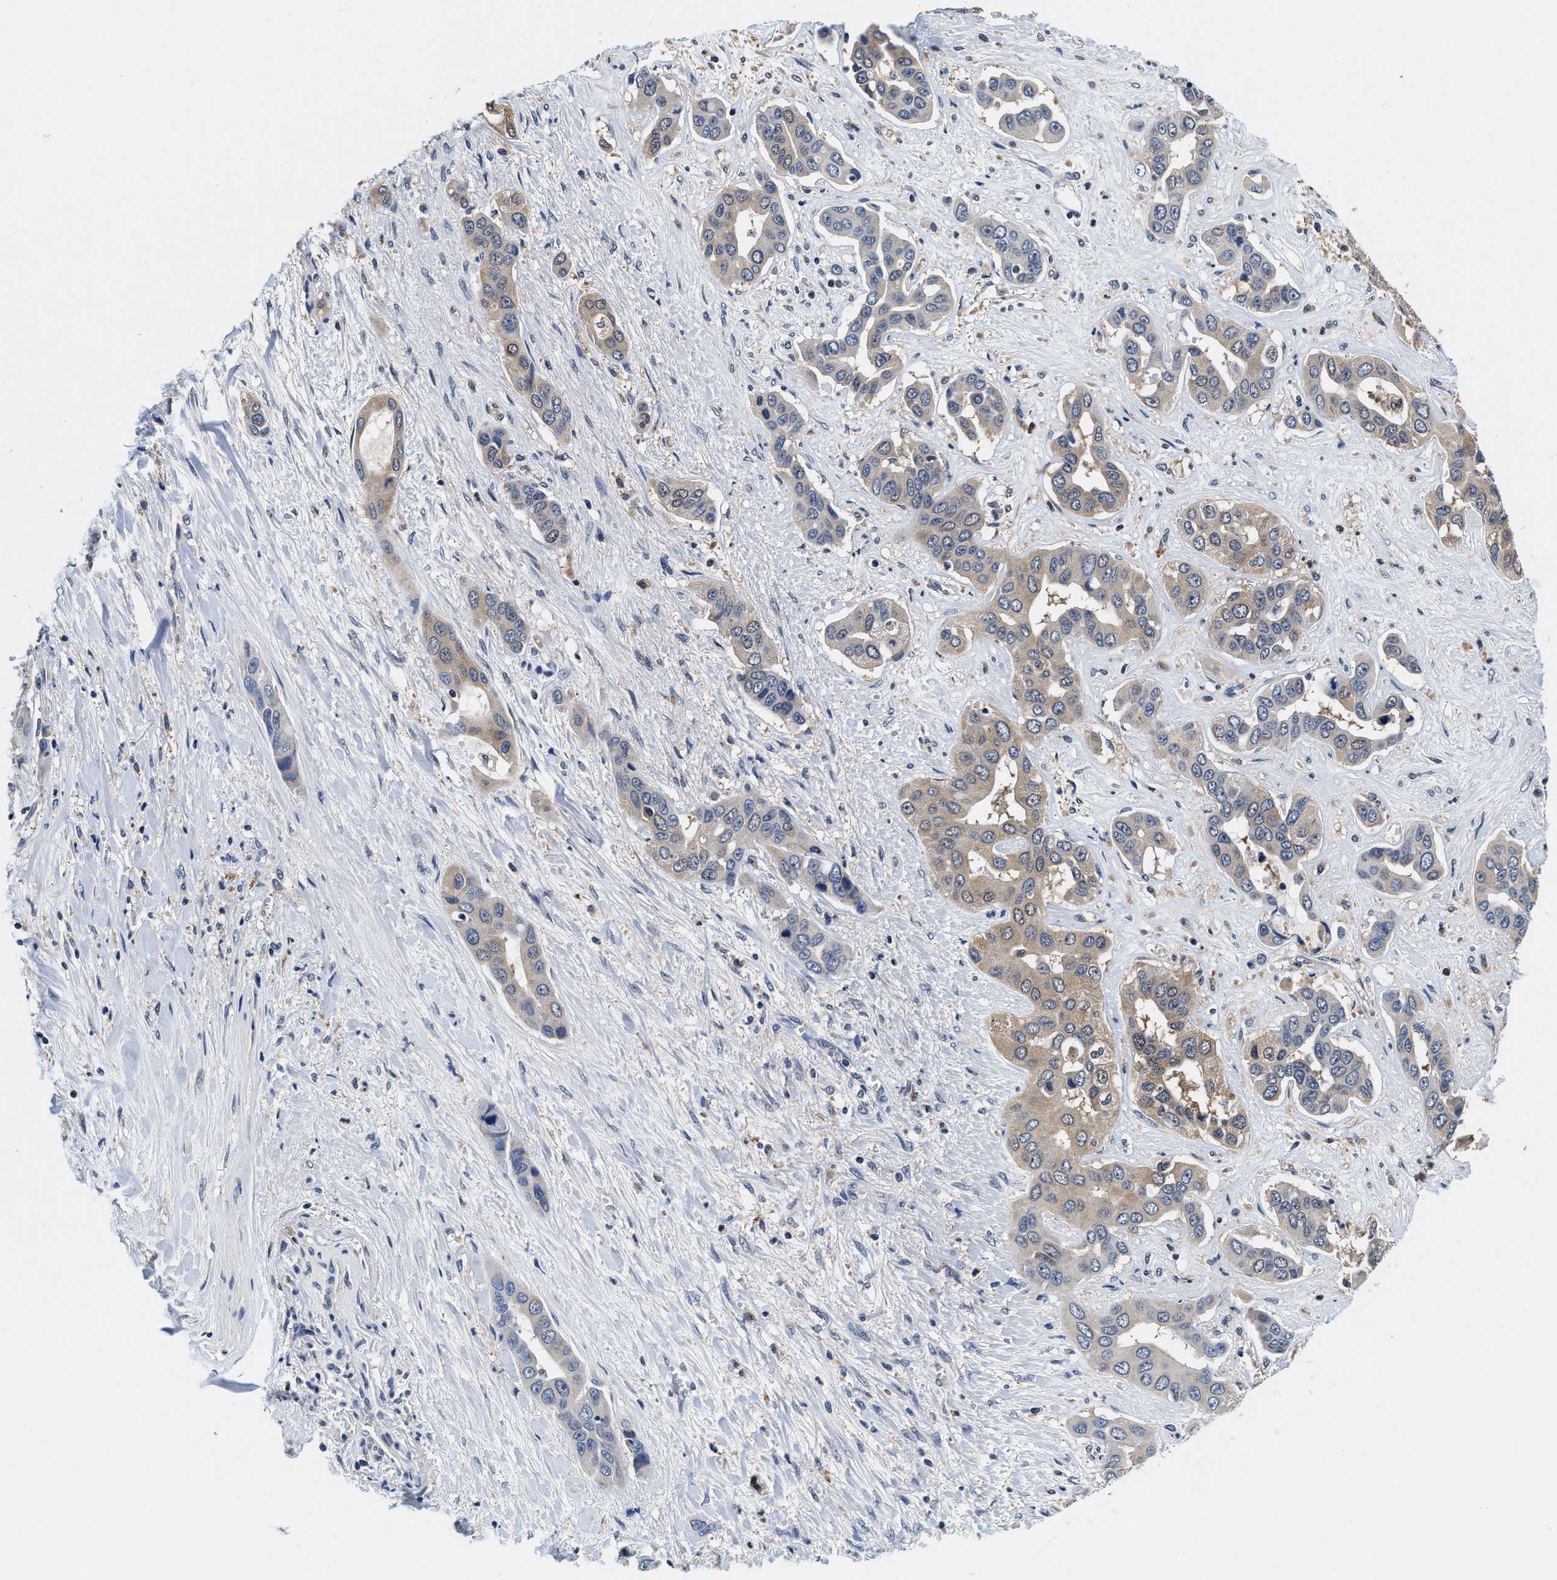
{"staining": {"intensity": "weak", "quantity": "<25%", "location": "cytoplasmic/membranous"}, "tissue": "liver cancer", "cell_type": "Tumor cells", "image_type": "cancer", "snomed": [{"axis": "morphology", "description": "Cholangiocarcinoma"}, {"axis": "topography", "description": "Liver"}], "caption": "Tumor cells show no significant protein expression in liver cholangiocarcinoma.", "gene": "PHPT1", "patient": {"sex": "female", "age": 52}}